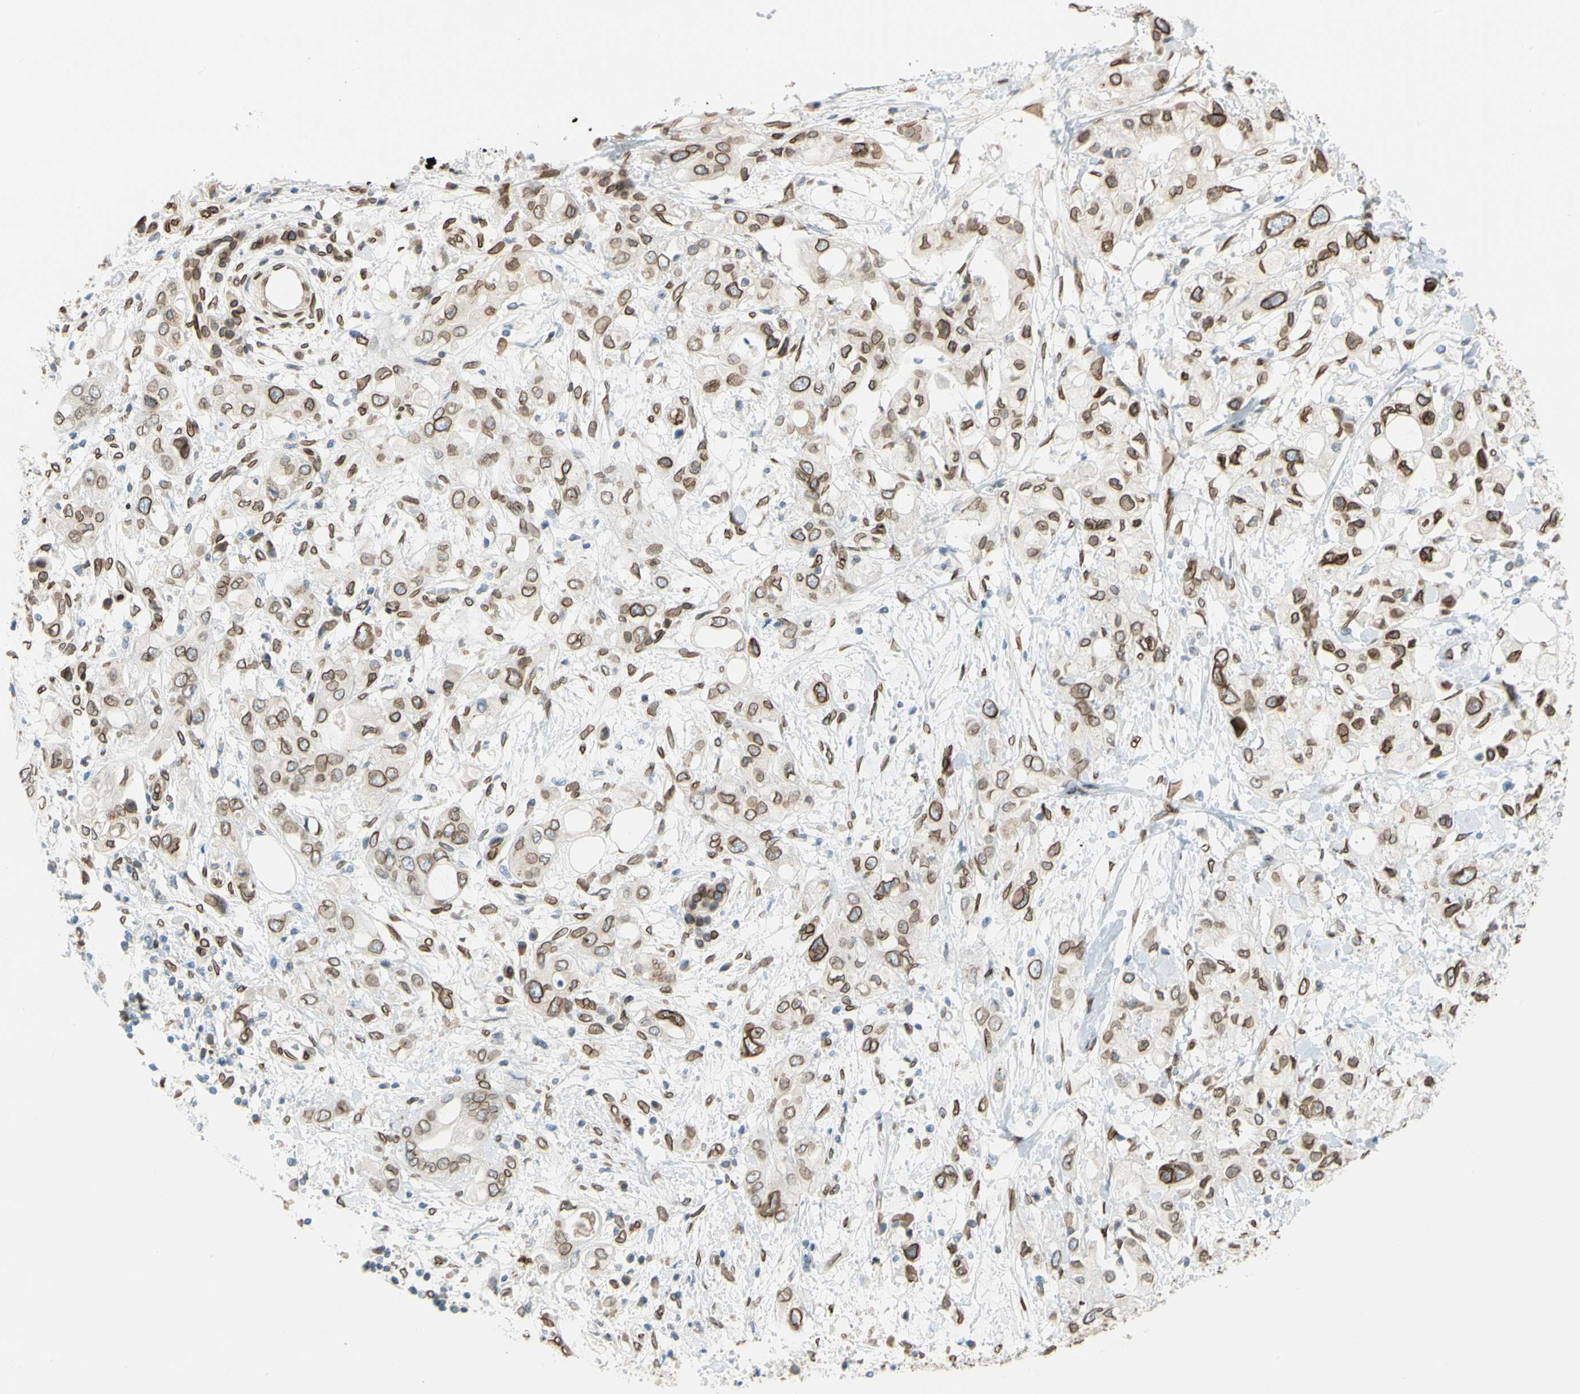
{"staining": {"intensity": "moderate", "quantity": ">75%", "location": "cytoplasmic/membranous,nuclear"}, "tissue": "pancreatic cancer", "cell_type": "Tumor cells", "image_type": "cancer", "snomed": [{"axis": "morphology", "description": "Adenocarcinoma, NOS"}, {"axis": "topography", "description": "Pancreas"}], "caption": "An image of pancreatic adenocarcinoma stained for a protein exhibits moderate cytoplasmic/membranous and nuclear brown staining in tumor cells.", "gene": "SUN1", "patient": {"sex": "female", "age": 56}}